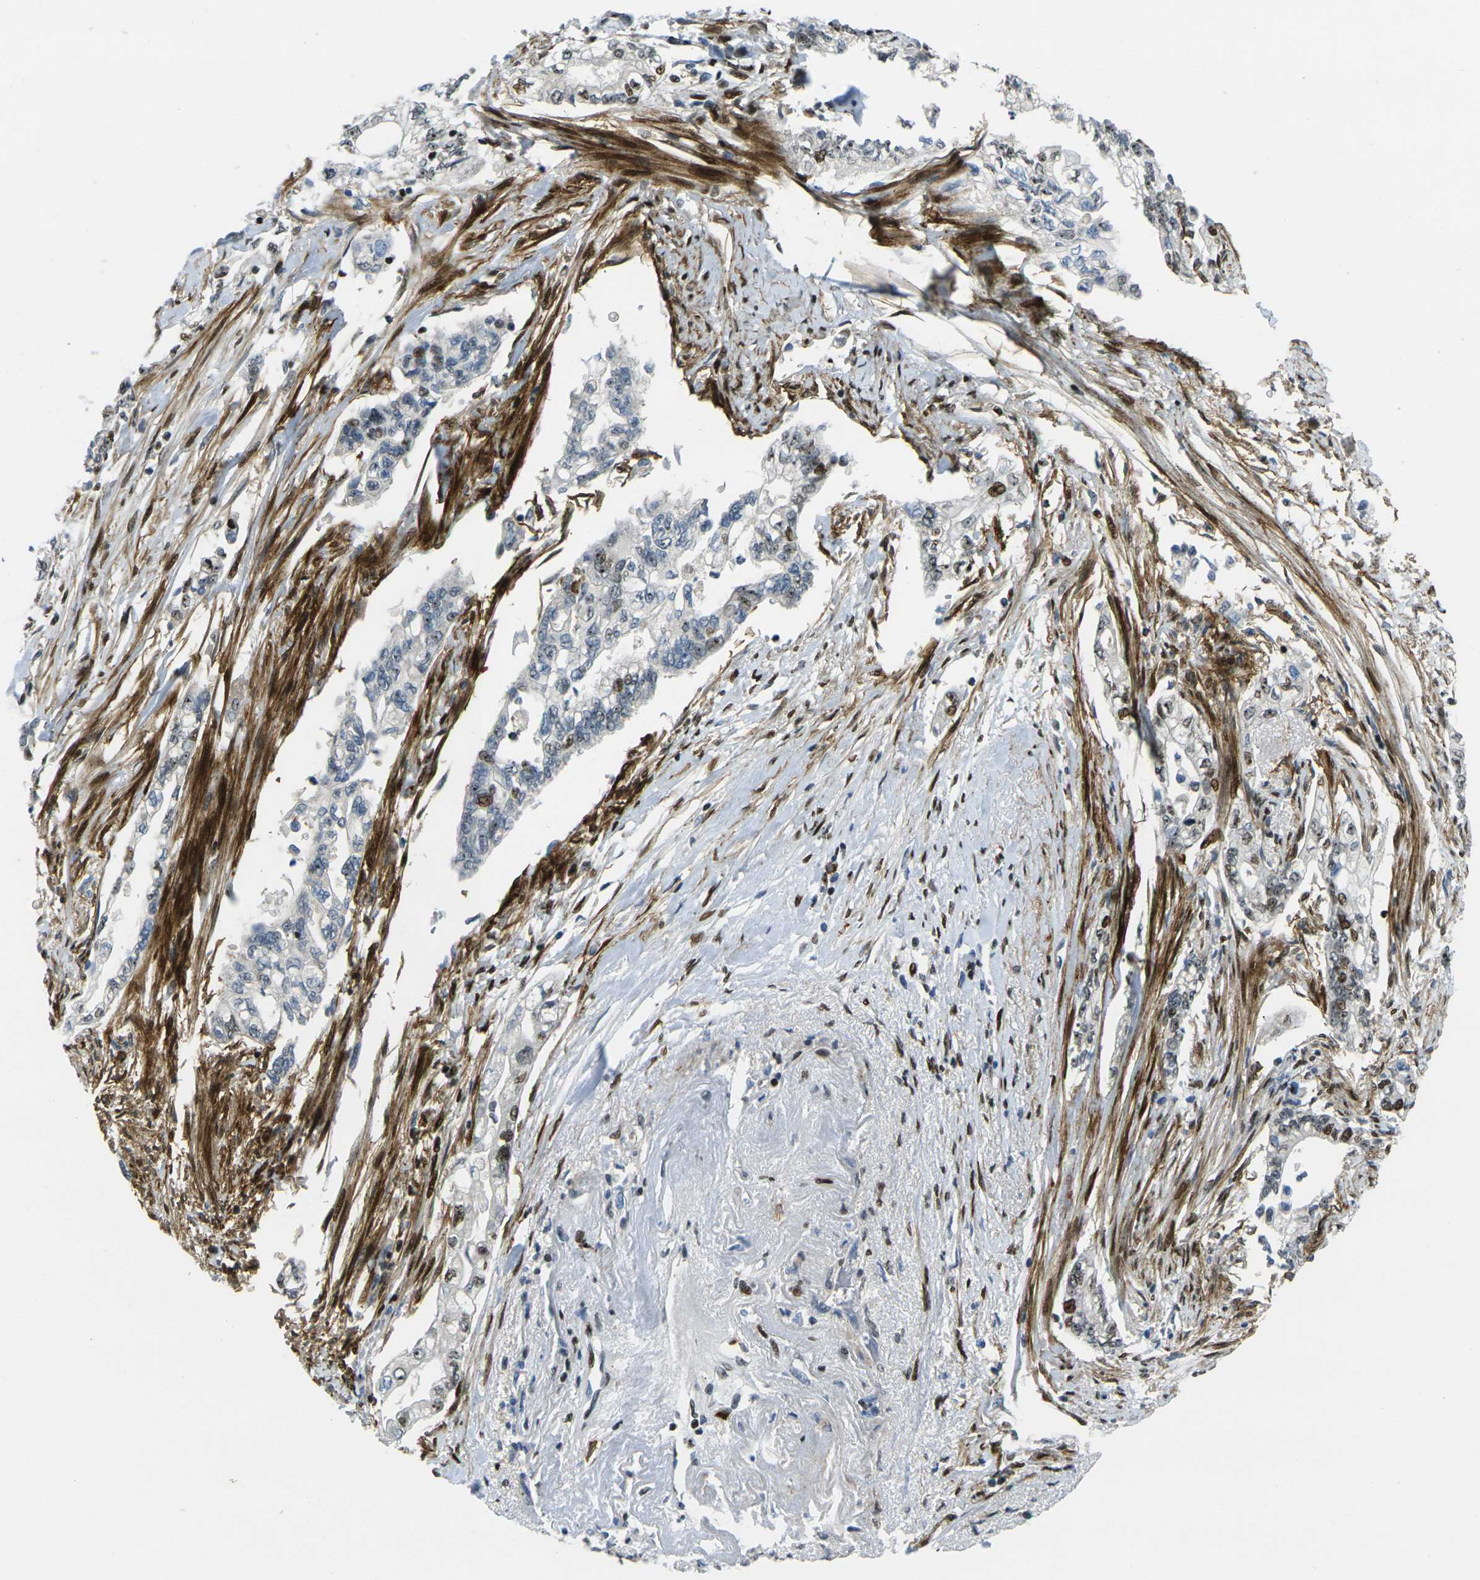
{"staining": {"intensity": "moderate", "quantity": "<25%", "location": "nuclear"}, "tissue": "pancreatic cancer", "cell_type": "Tumor cells", "image_type": "cancer", "snomed": [{"axis": "morphology", "description": "Normal tissue, NOS"}, {"axis": "topography", "description": "Pancreas"}], "caption": "Pancreatic cancer stained for a protein exhibits moderate nuclear positivity in tumor cells. The protein is shown in brown color, while the nuclei are stained blue.", "gene": "UBE2C", "patient": {"sex": "male", "age": 42}}